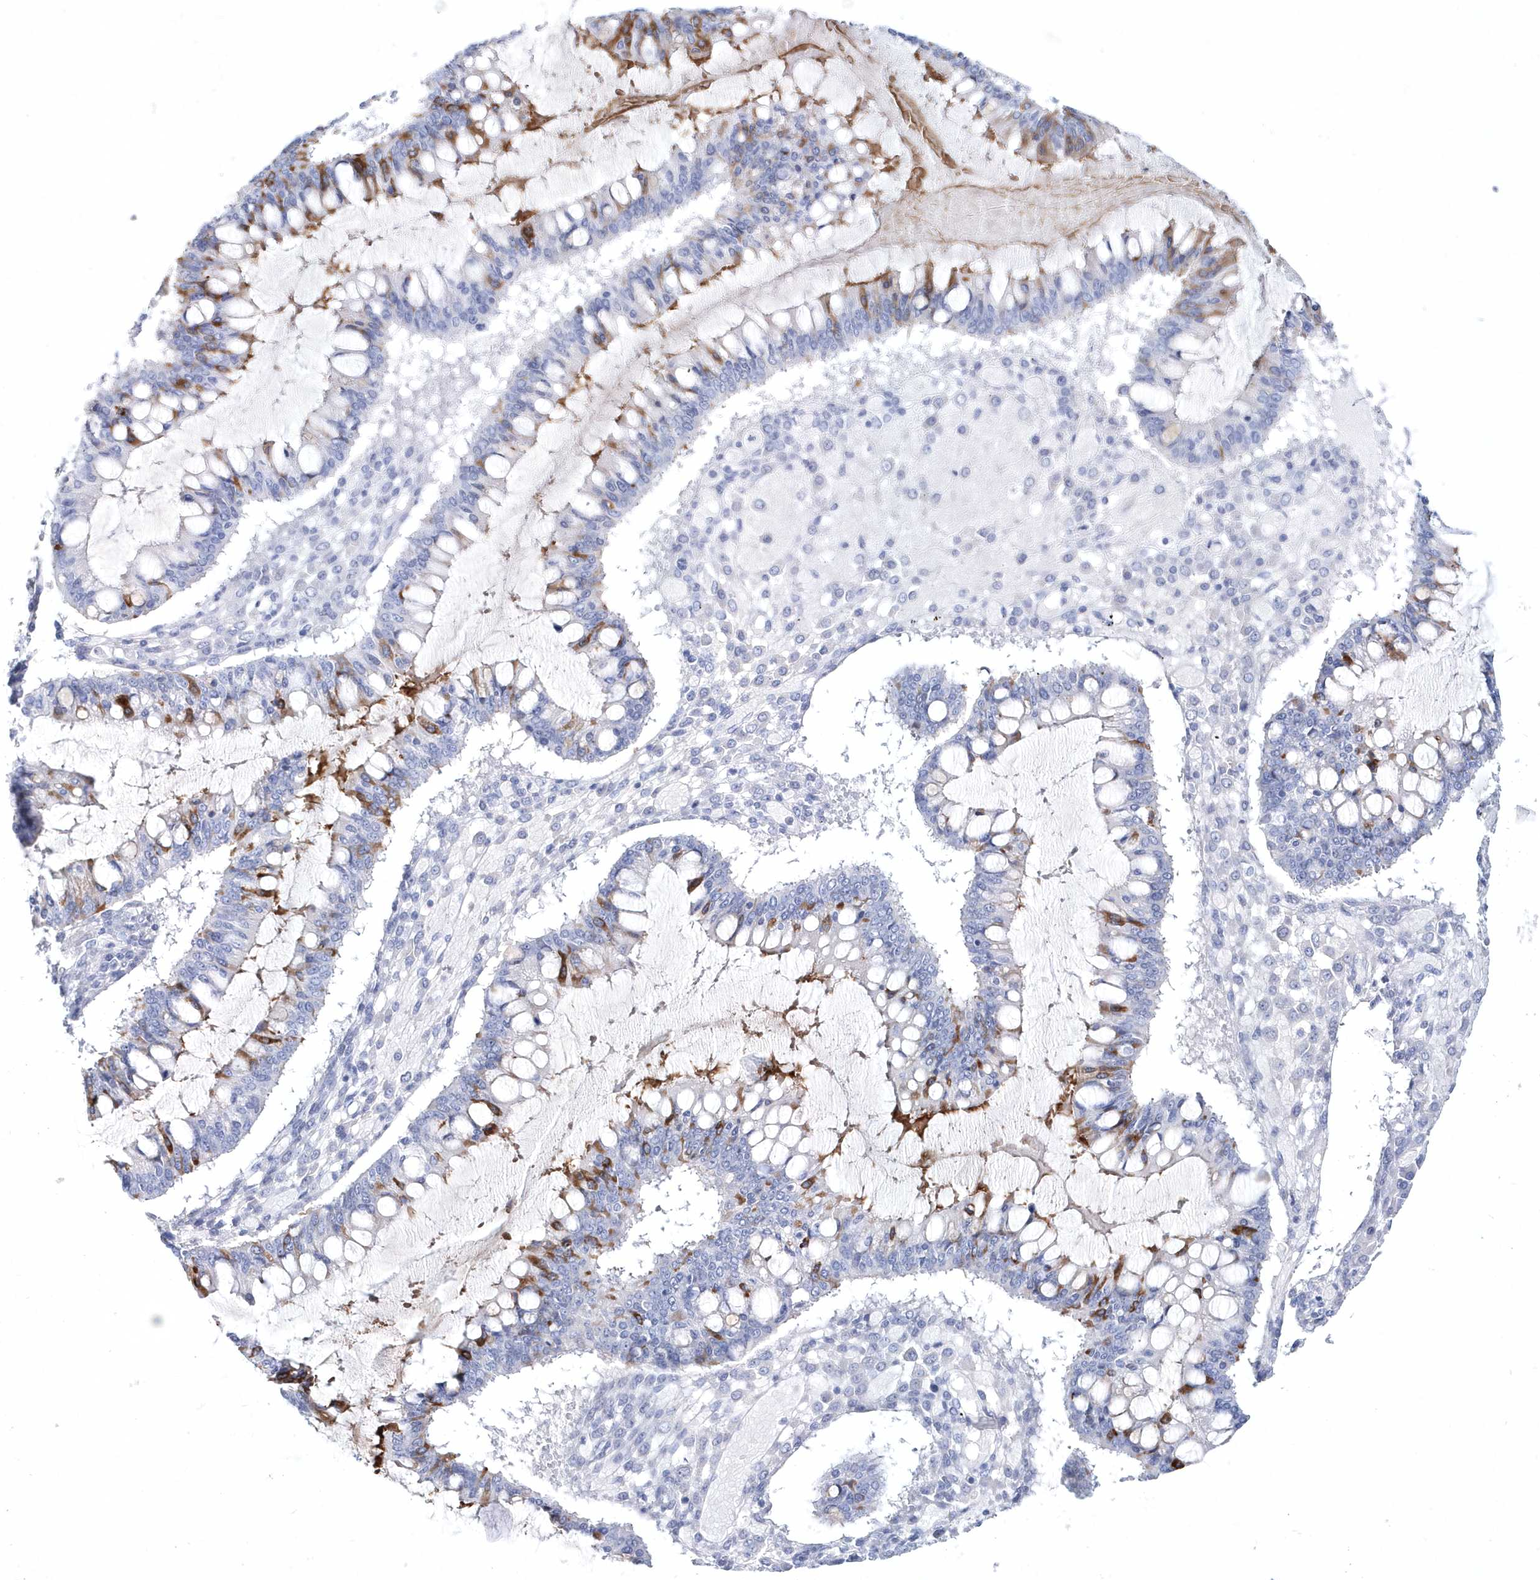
{"staining": {"intensity": "strong", "quantity": "<25%", "location": "cytoplasmic/membranous"}, "tissue": "ovarian cancer", "cell_type": "Tumor cells", "image_type": "cancer", "snomed": [{"axis": "morphology", "description": "Cystadenocarcinoma, mucinous, NOS"}, {"axis": "topography", "description": "Ovary"}], "caption": "A high-resolution photomicrograph shows IHC staining of ovarian mucinous cystadenocarcinoma, which shows strong cytoplasmic/membranous staining in approximately <25% of tumor cells. (Brightfield microscopy of DAB IHC at high magnification).", "gene": "SPINK7", "patient": {"sex": "female", "age": 73}}